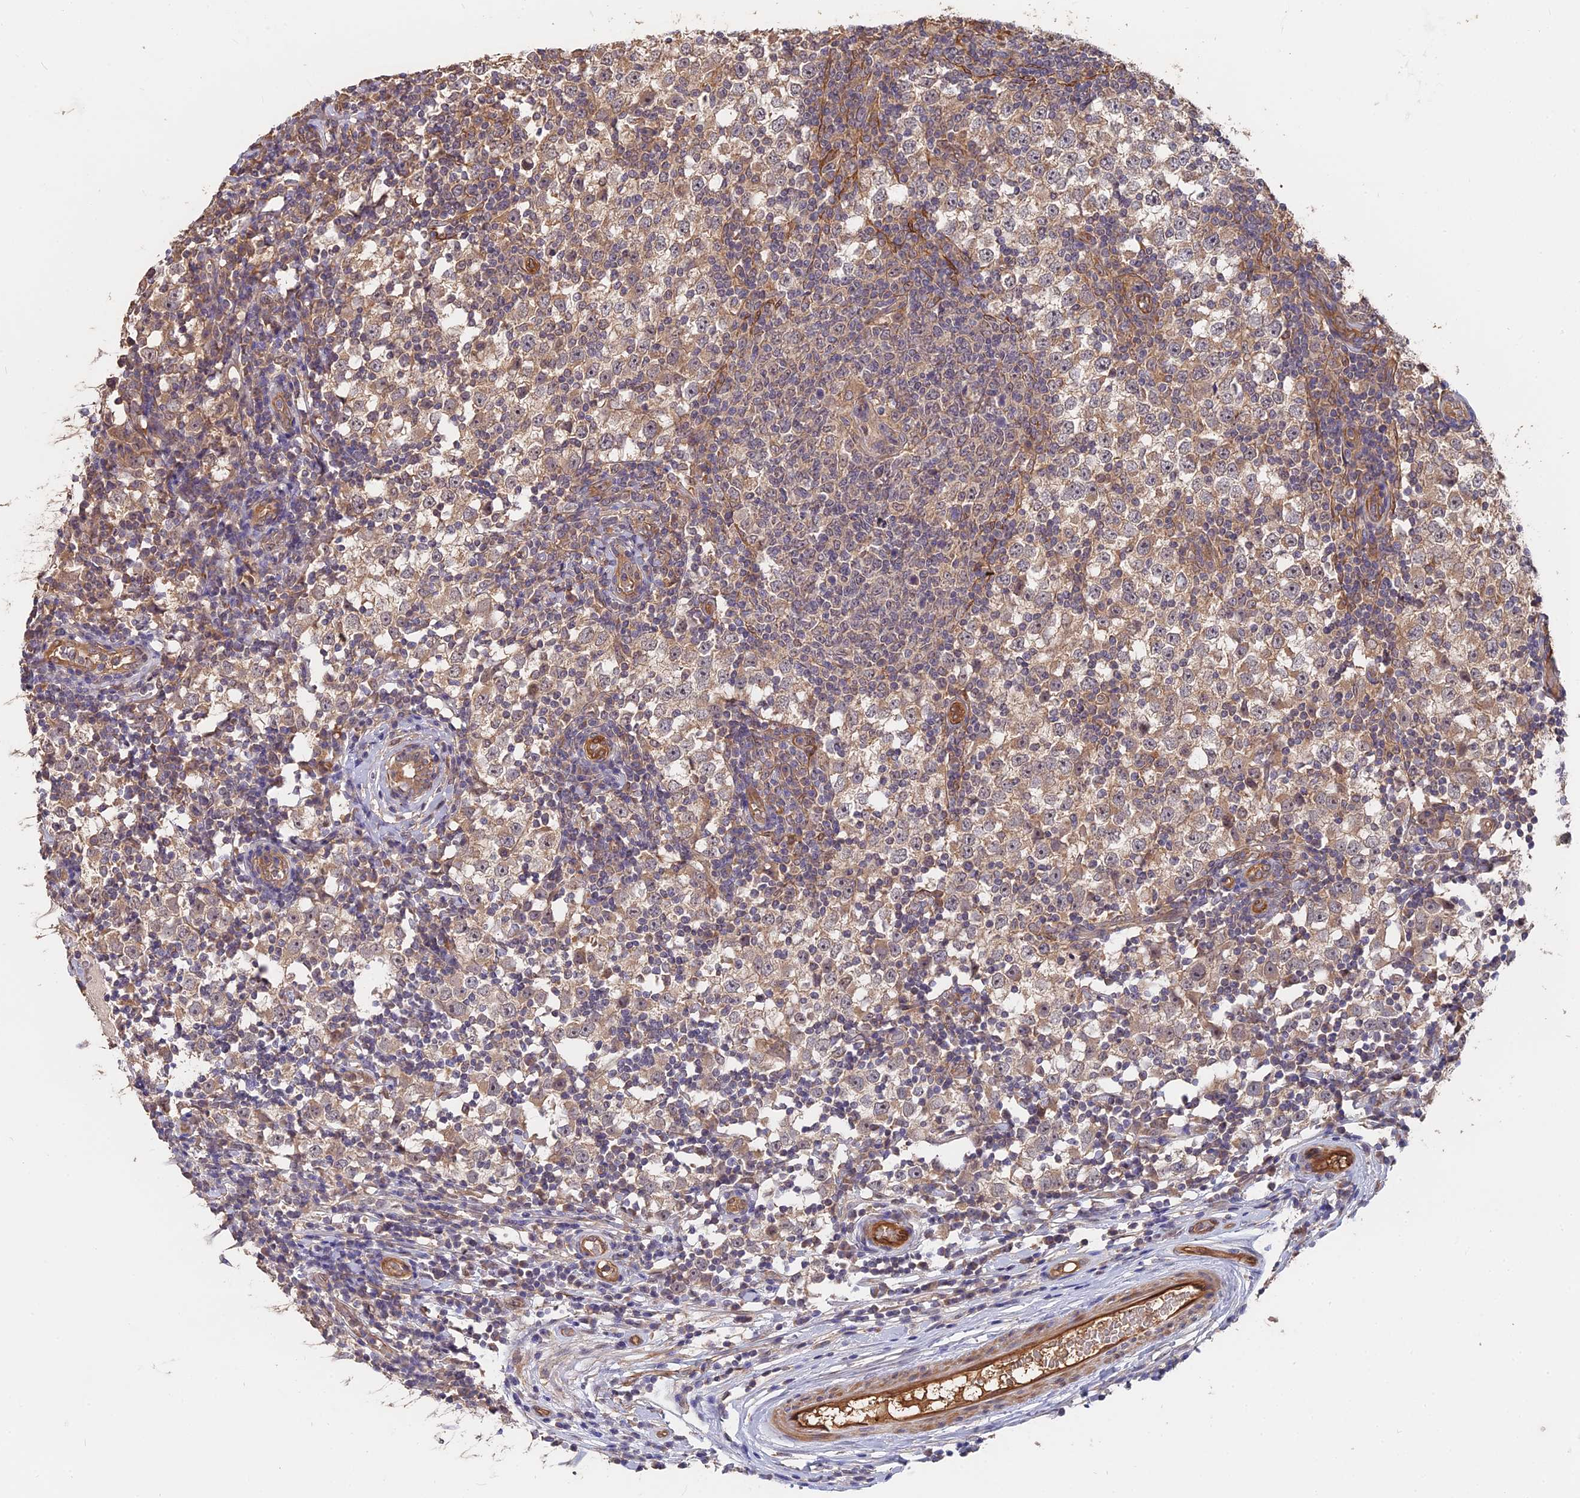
{"staining": {"intensity": "weak", "quantity": "25%-75%", "location": "cytoplasmic/membranous"}, "tissue": "testis cancer", "cell_type": "Tumor cells", "image_type": "cancer", "snomed": [{"axis": "morphology", "description": "Seminoma, NOS"}, {"axis": "topography", "description": "Testis"}], "caption": "Protein staining of testis cancer (seminoma) tissue exhibits weak cytoplasmic/membranous positivity in approximately 25%-75% of tumor cells. (Stains: DAB (3,3'-diaminobenzidine) in brown, nuclei in blue, Microscopy: brightfield microscopy at high magnification).", "gene": "SAC3D1", "patient": {"sex": "male", "age": 65}}